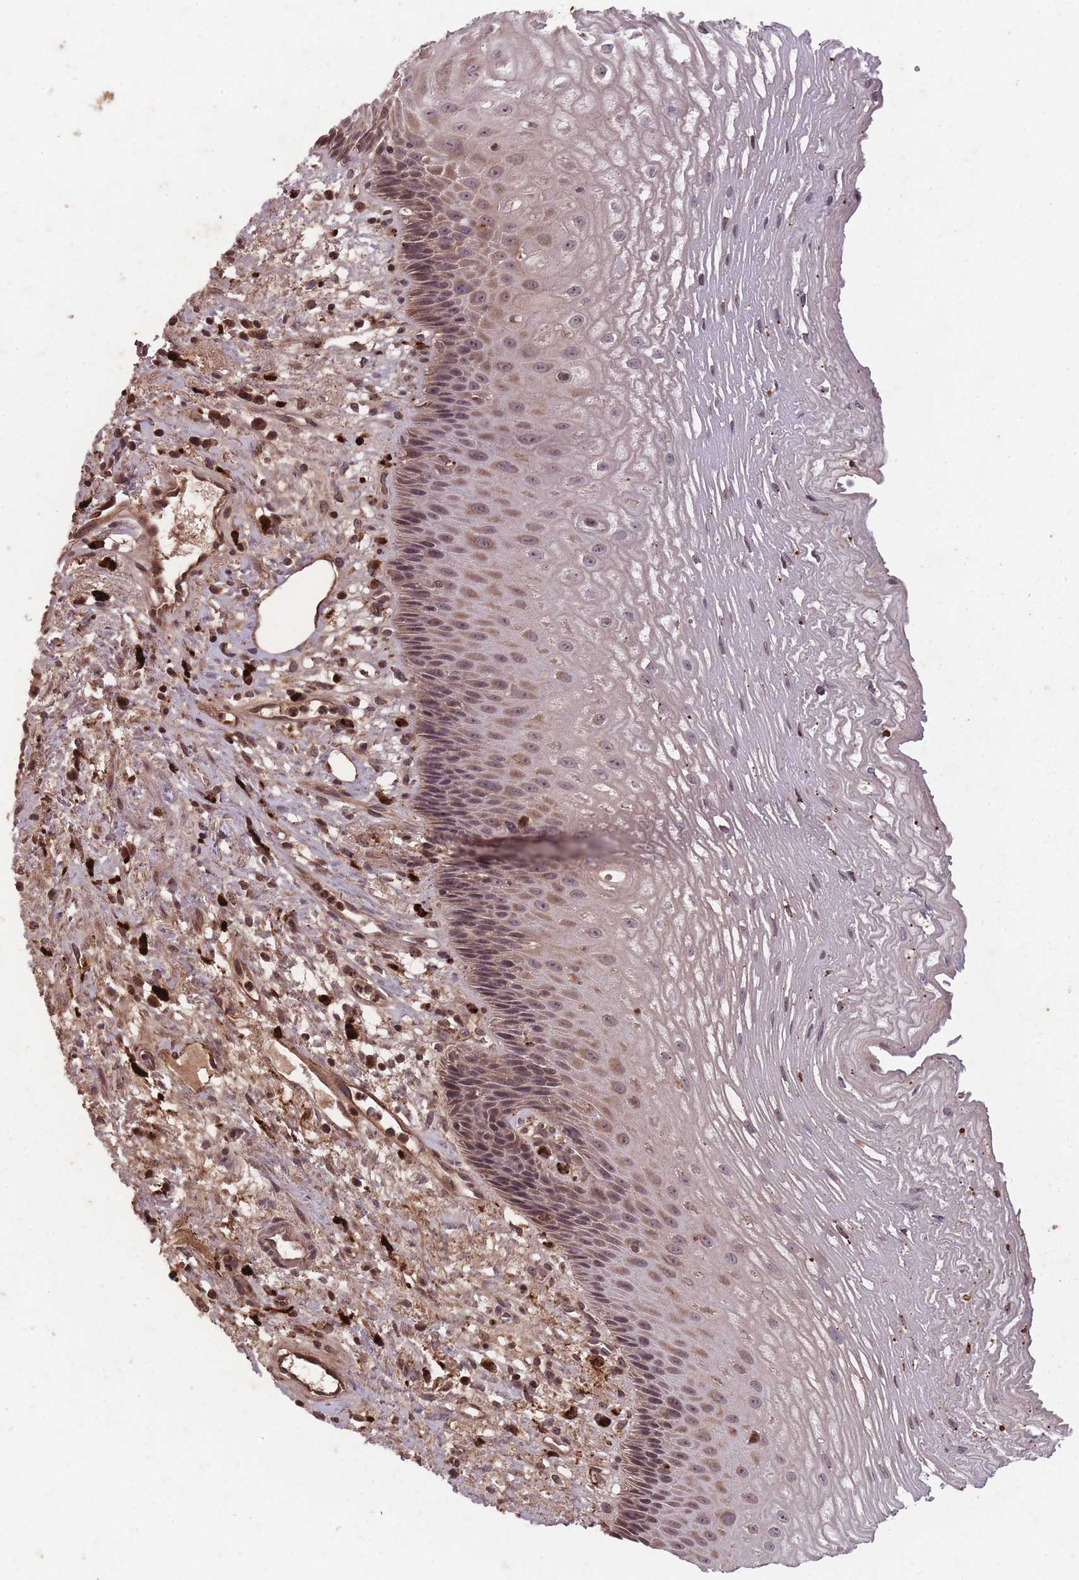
{"staining": {"intensity": "moderate", "quantity": "25%-75%", "location": "cytoplasmic/membranous,nuclear"}, "tissue": "esophagus", "cell_type": "Squamous epithelial cells", "image_type": "normal", "snomed": [{"axis": "morphology", "description": "Normal tissue, NOS"}, {"axis": "topography", "description": "Esophagus"}], "caption": "This photomicrograph exhibits IHC staining of unremarkable esophagus, with medium moderate cytoplasmic/membranous,nuclear staining in about 25%-75% of squamous epithelial cells.", "gene": "GGT5", "patient": {"sex": "male", "age": 60}}